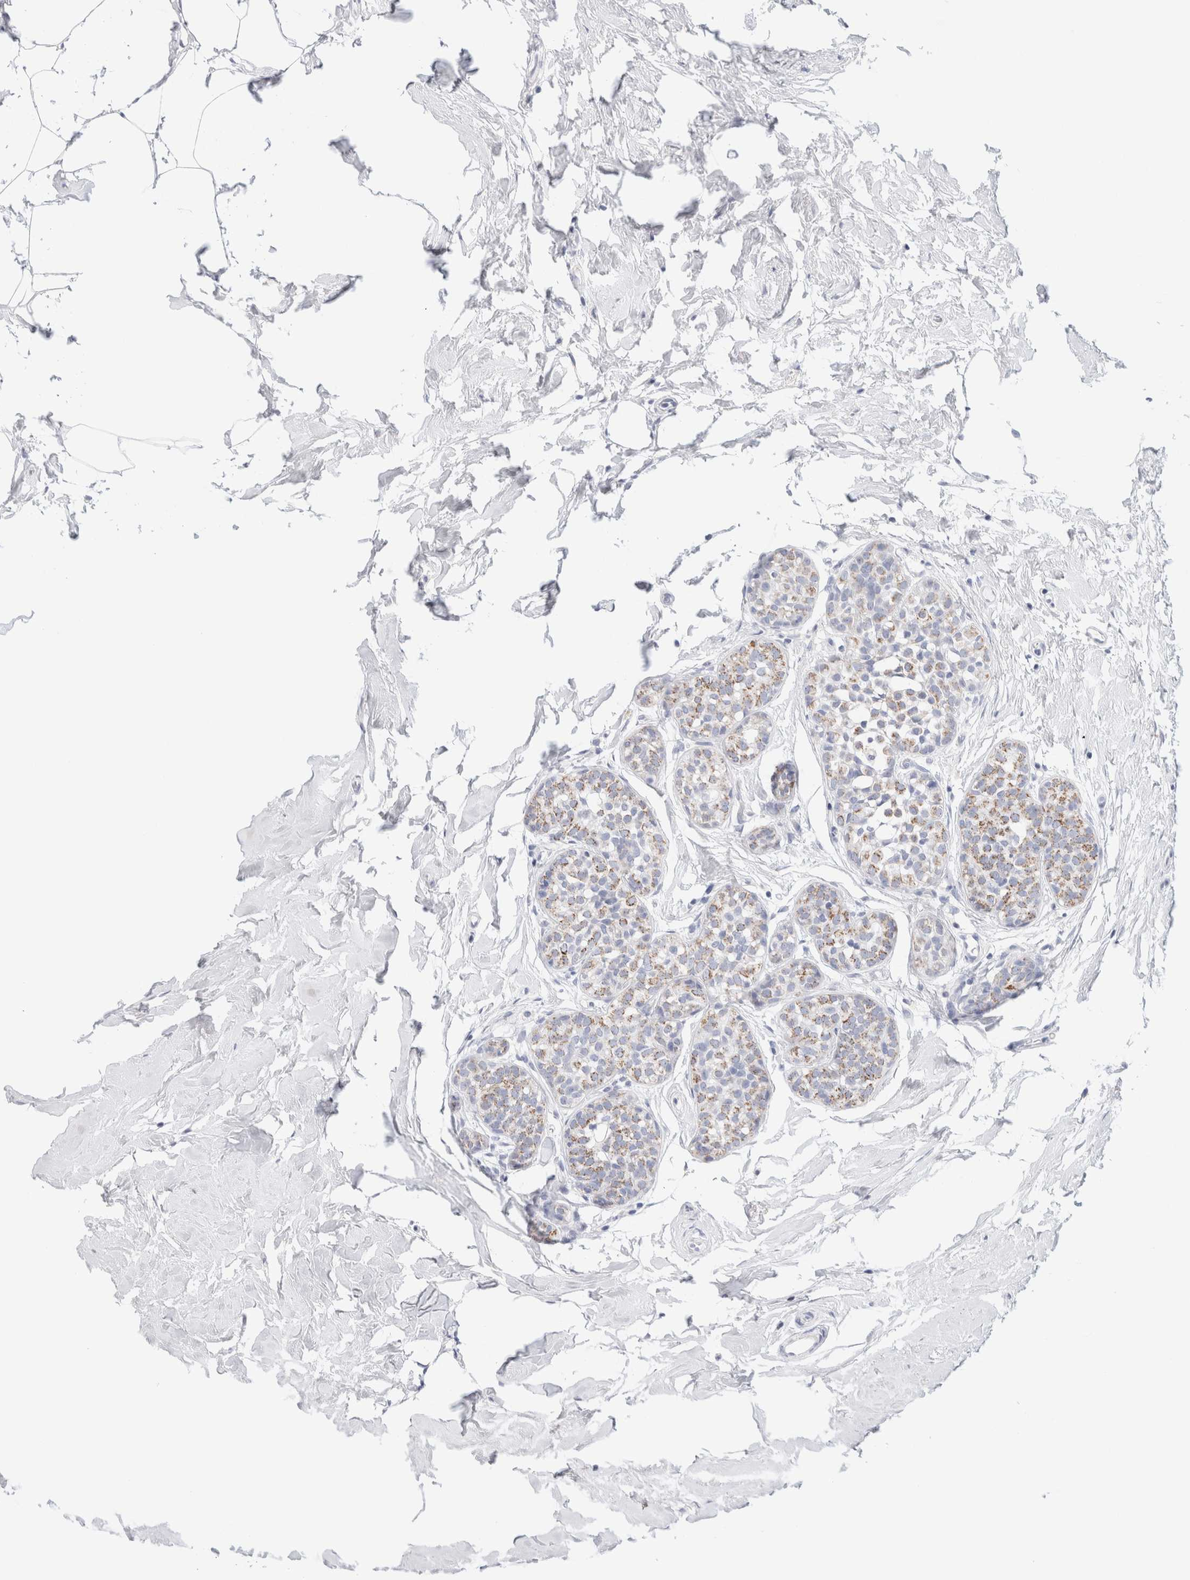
{"staining": {"intensity": "moderate", "quantity": "25%-75%", "location": "cytoplasmic/membranous"}, "tissue": "breast cancer", "cell_type": "Tumor cells", "image_type": "cancer", "snomed": [{"axis": "morphology", "description": "Duct carcinoma"}, {"axis": "topography", "description": "Breast"}], "caption": "Human breast cancer (infiltrating ductal carcinoma) stained with a brown dye demonstrates moderate cytoplasmic/membranous positive expression in approximately 25%-75% of tumor cells.", "gene": "ECHDC2", "patient": {"sex": "female", "age": 55}}